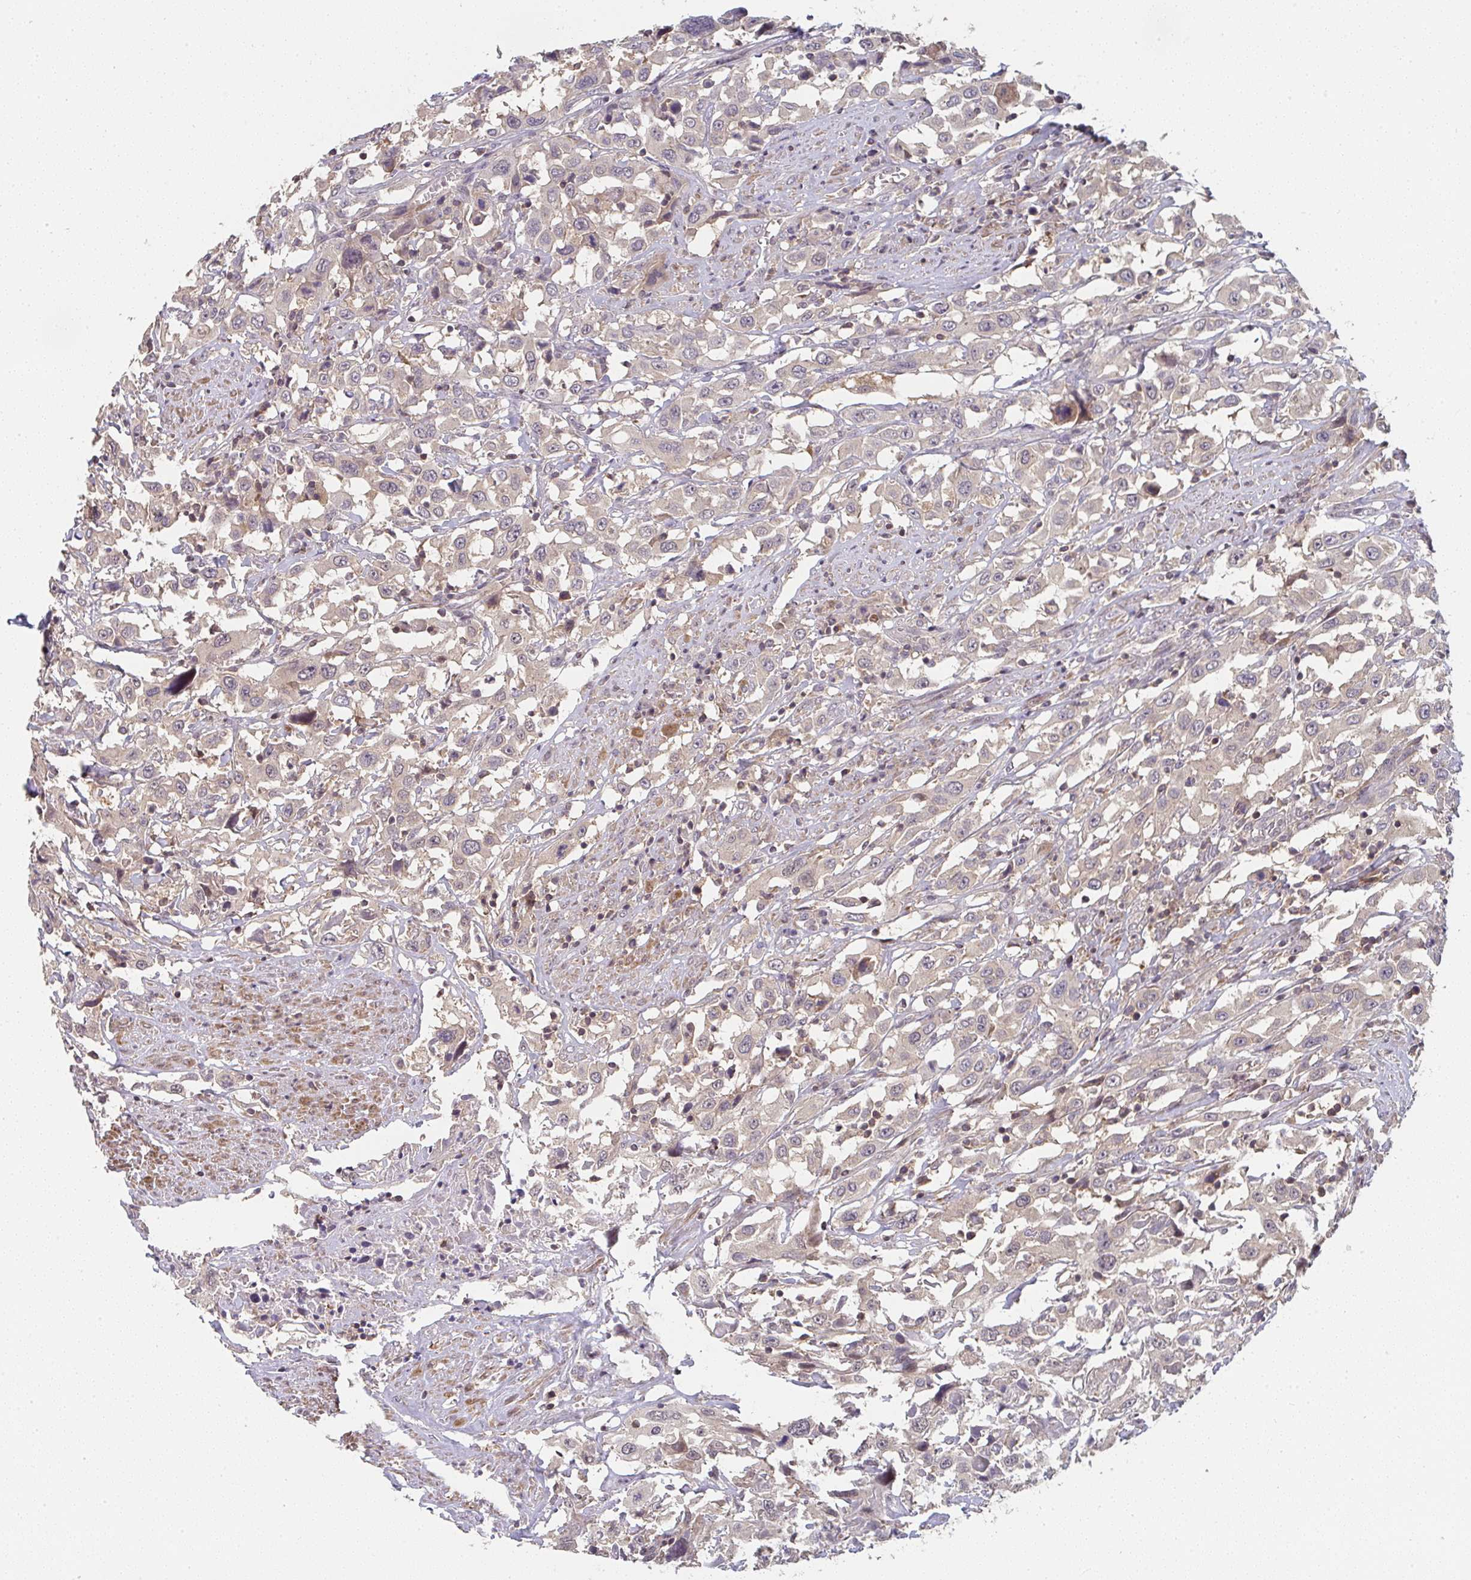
{"staining": {"intensity": "weak", "quantity": "25%-75%", "location": "cytoplasmic/membranous"}, "tissue": "urothelial cancer", "cell_type": "Tumor cells", "image_type": "cancer", "snomed": [{"axis": "morphology", "description": "Urothelial carcinoma, High grade"}, {"axis": "topography", "description": "Urinary bladder"}], "caption": "High-power microscopy captured an immunohistochemistry (IHC) image of urothelial cancer, revealing weak cytoplasmic/membranous staining in about 25%-75% of tumor cells. The staining was performed using DAB to visualize the protein expression in brown, while the nuclei were stained in blue with hematoxylin (Magnification: 20x).", "gene": "RANGRF", "patient": {"sex": "male", "age": 61}}